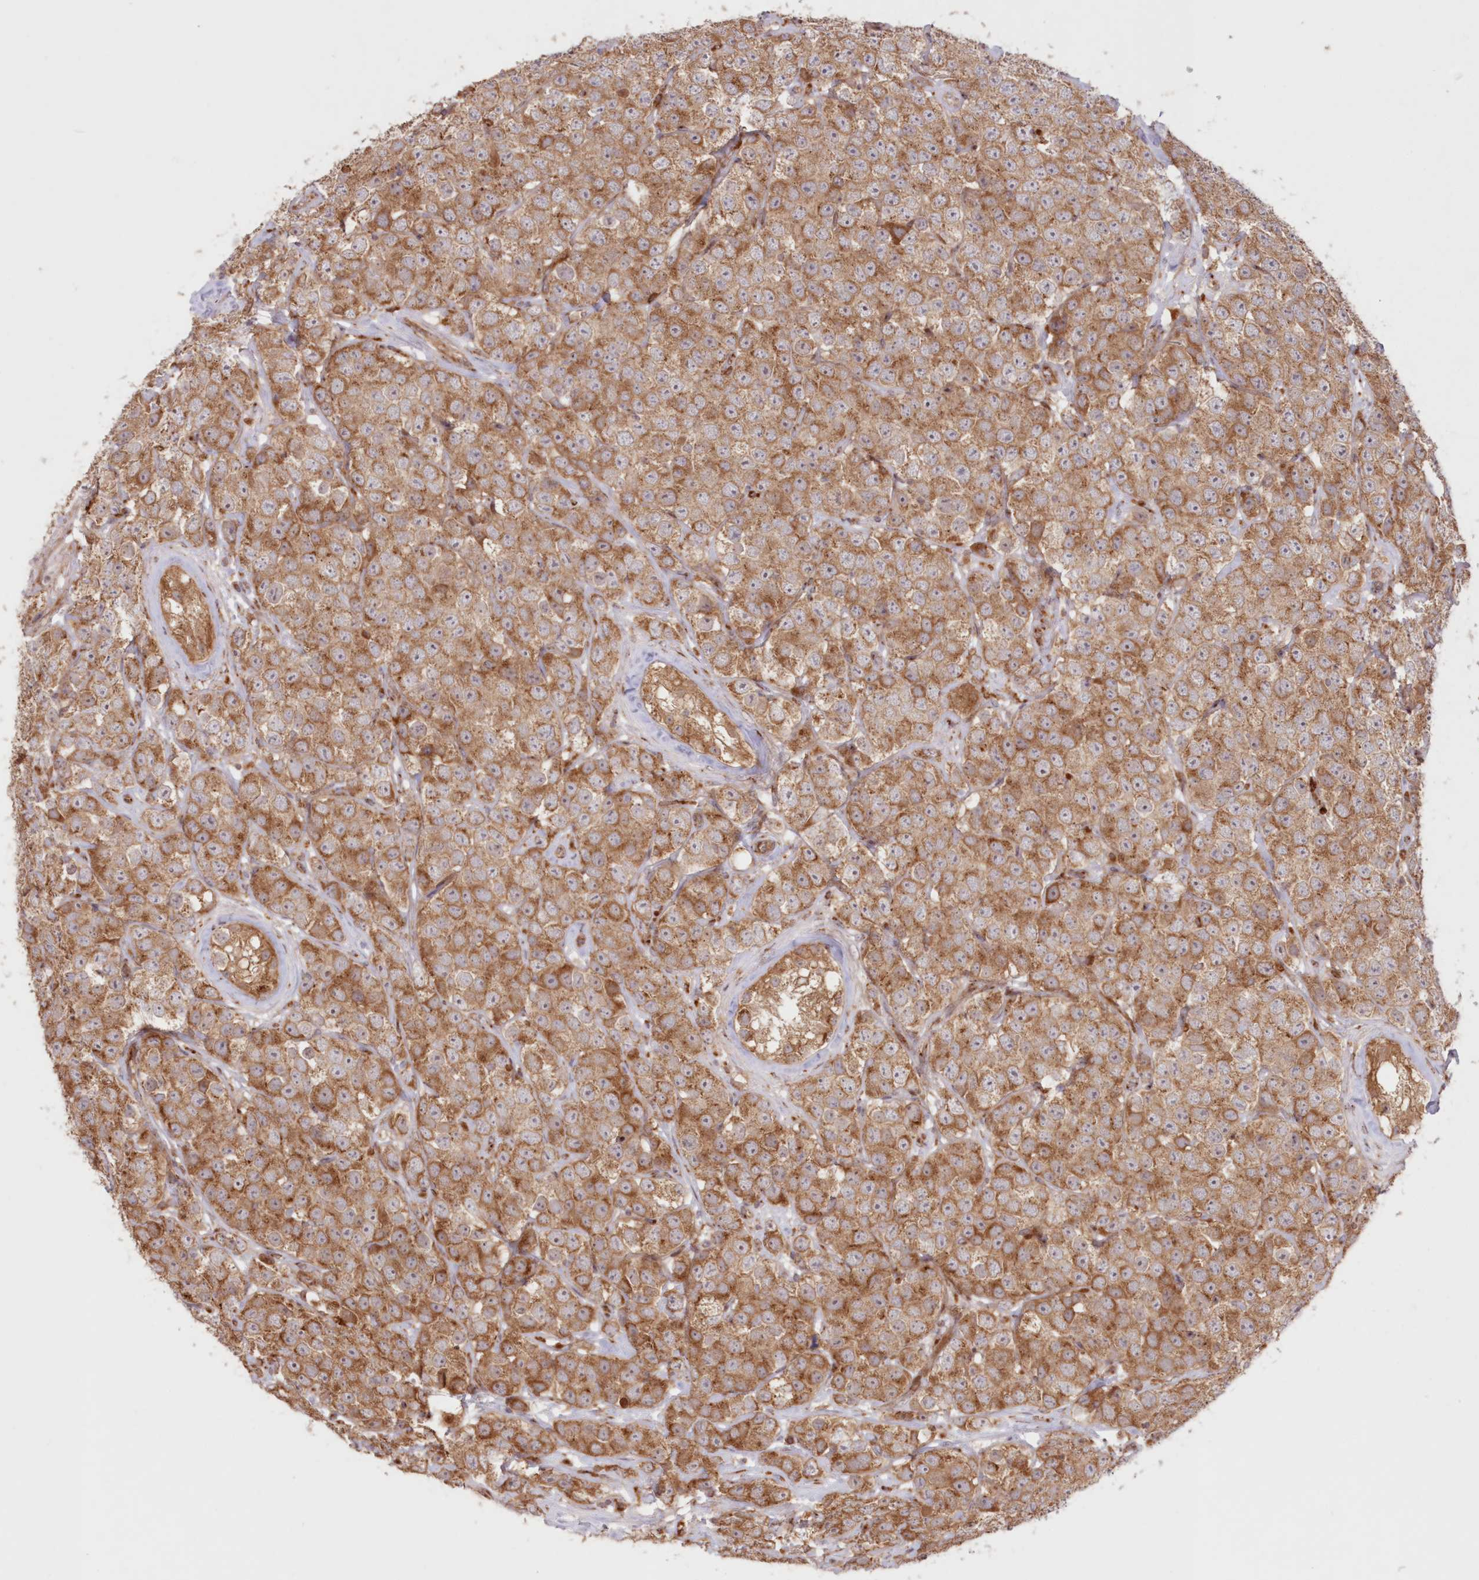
{"staining": {"intensity": "moderate", "quantity": ">75%", "location": "cytoplasmic/membranous"}, "tissue": "testis cancer", "cell_type": "Tumor cells", "image_type": "cancer", "snomed": [{"axis": "morphology", "description": "Seminoma, NOS"}, {"axis": "topography", "description": "Testis"}], "caption": "Immunohistochemistry (IHC) image of neoplastic tissue: human testis cancer (seminoma) stained using immunohistochemistry displays medium levels of moderate protein expression localized specifically in the cytoplasmic/membranous of tumor cells, appearing as a cytoplasmic/membranous brown color.", "gene": "ABCC3", "patient": {"sex": "male", "age": 28}}